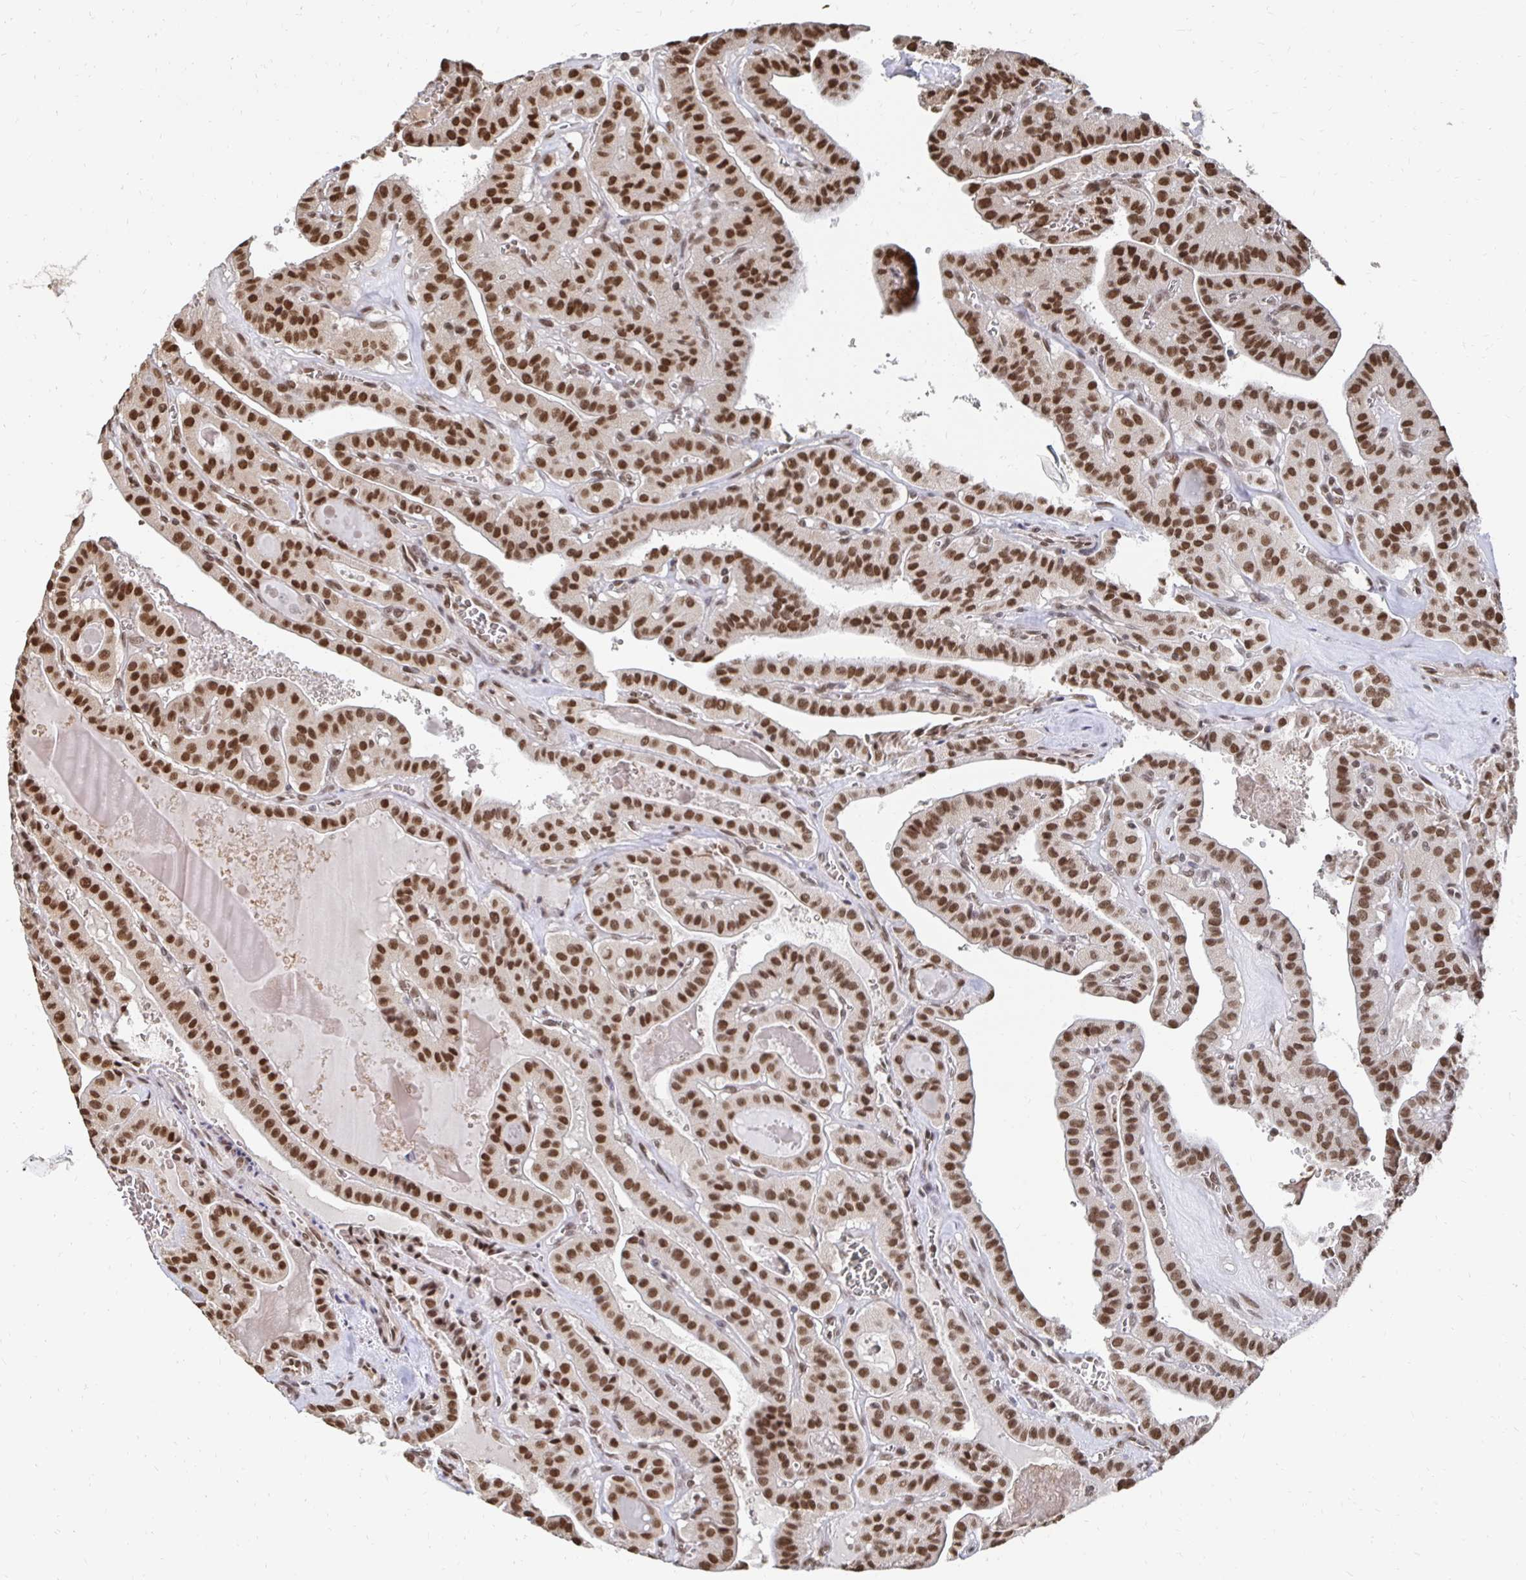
{"staining": {"intensity": "strong", "quantity": ">75%", "location": "nuclear"}, "tissue": "thyroid cancer", "cell_type": "Tumor cells", "image_type": "cancer", "snomed": [{"axis": "morphology", "description": "Papillary adenocarcinoma, NOS"}, {"axis": "topography", "description": "Thyroid gland"}], "caption": "Tumor cells reveal high levels of strong nuclear expression in approximately >75% of cells in human thyroid papillary adenocarcinoma.", "gene": "GTF3C6", "patient": {"sex": "male", "age": 52}}